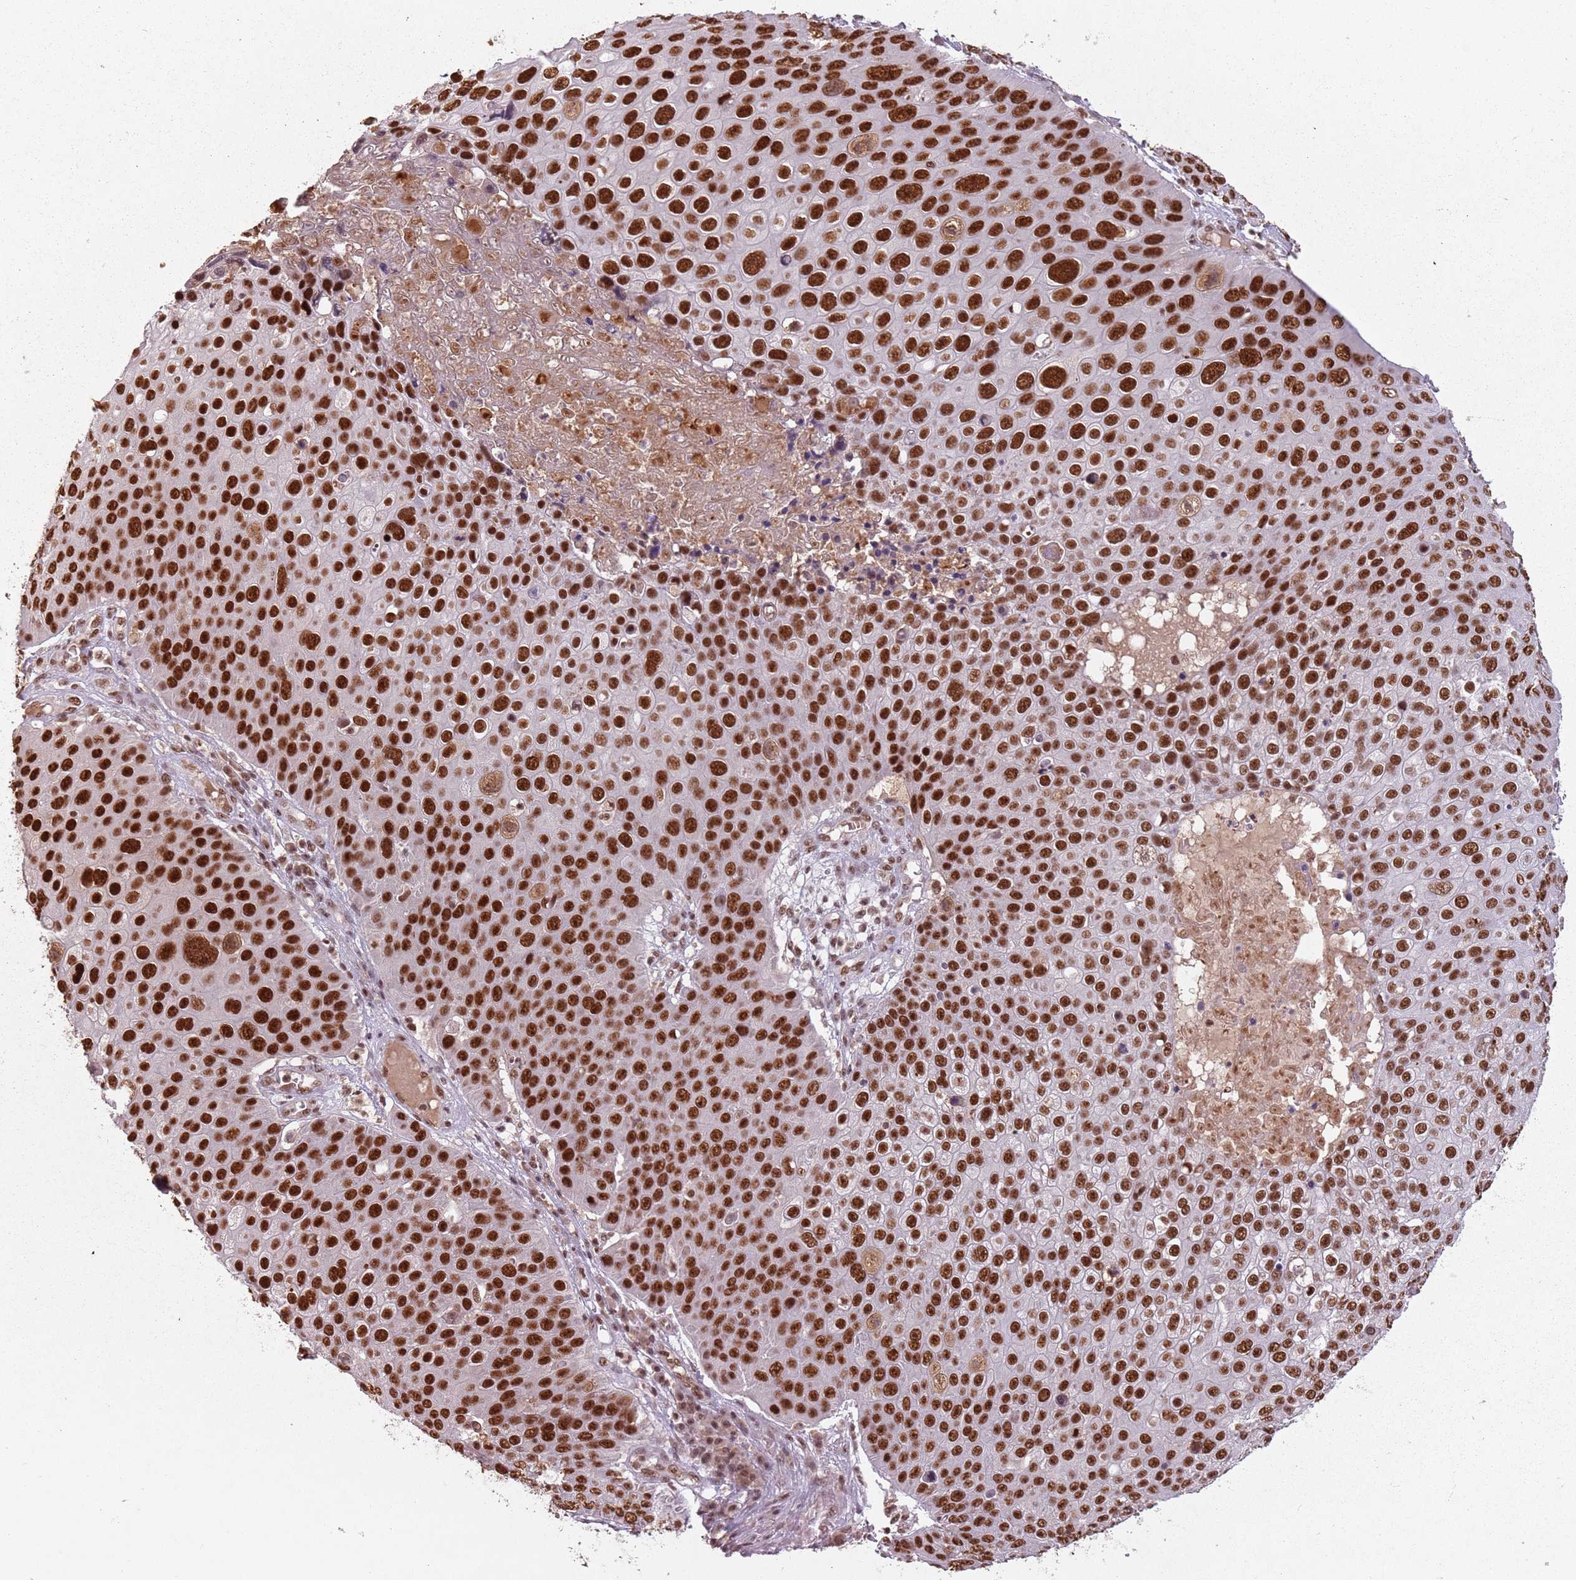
{"staining": {"intensity": "strong", "quantity": ">75%", "location": "nuclear"}, "tissue": "skin cancer", "cell_type": "Tumor cells", "image_type": "cancer", "snomed": [{"axis": "morphology", "description": "Squamous cell carcinoma, NOS"}, {"axis": "topography", "description": "Skin"}], "caption": "A brown stain highlights strong nuclear expression of a protein in human skin cancer tumor cells. The protein is shown in brown color, while the nuclei are stained blue.", "gene": "NCBP1", "patient": {"sex": "male", "age": 71}}